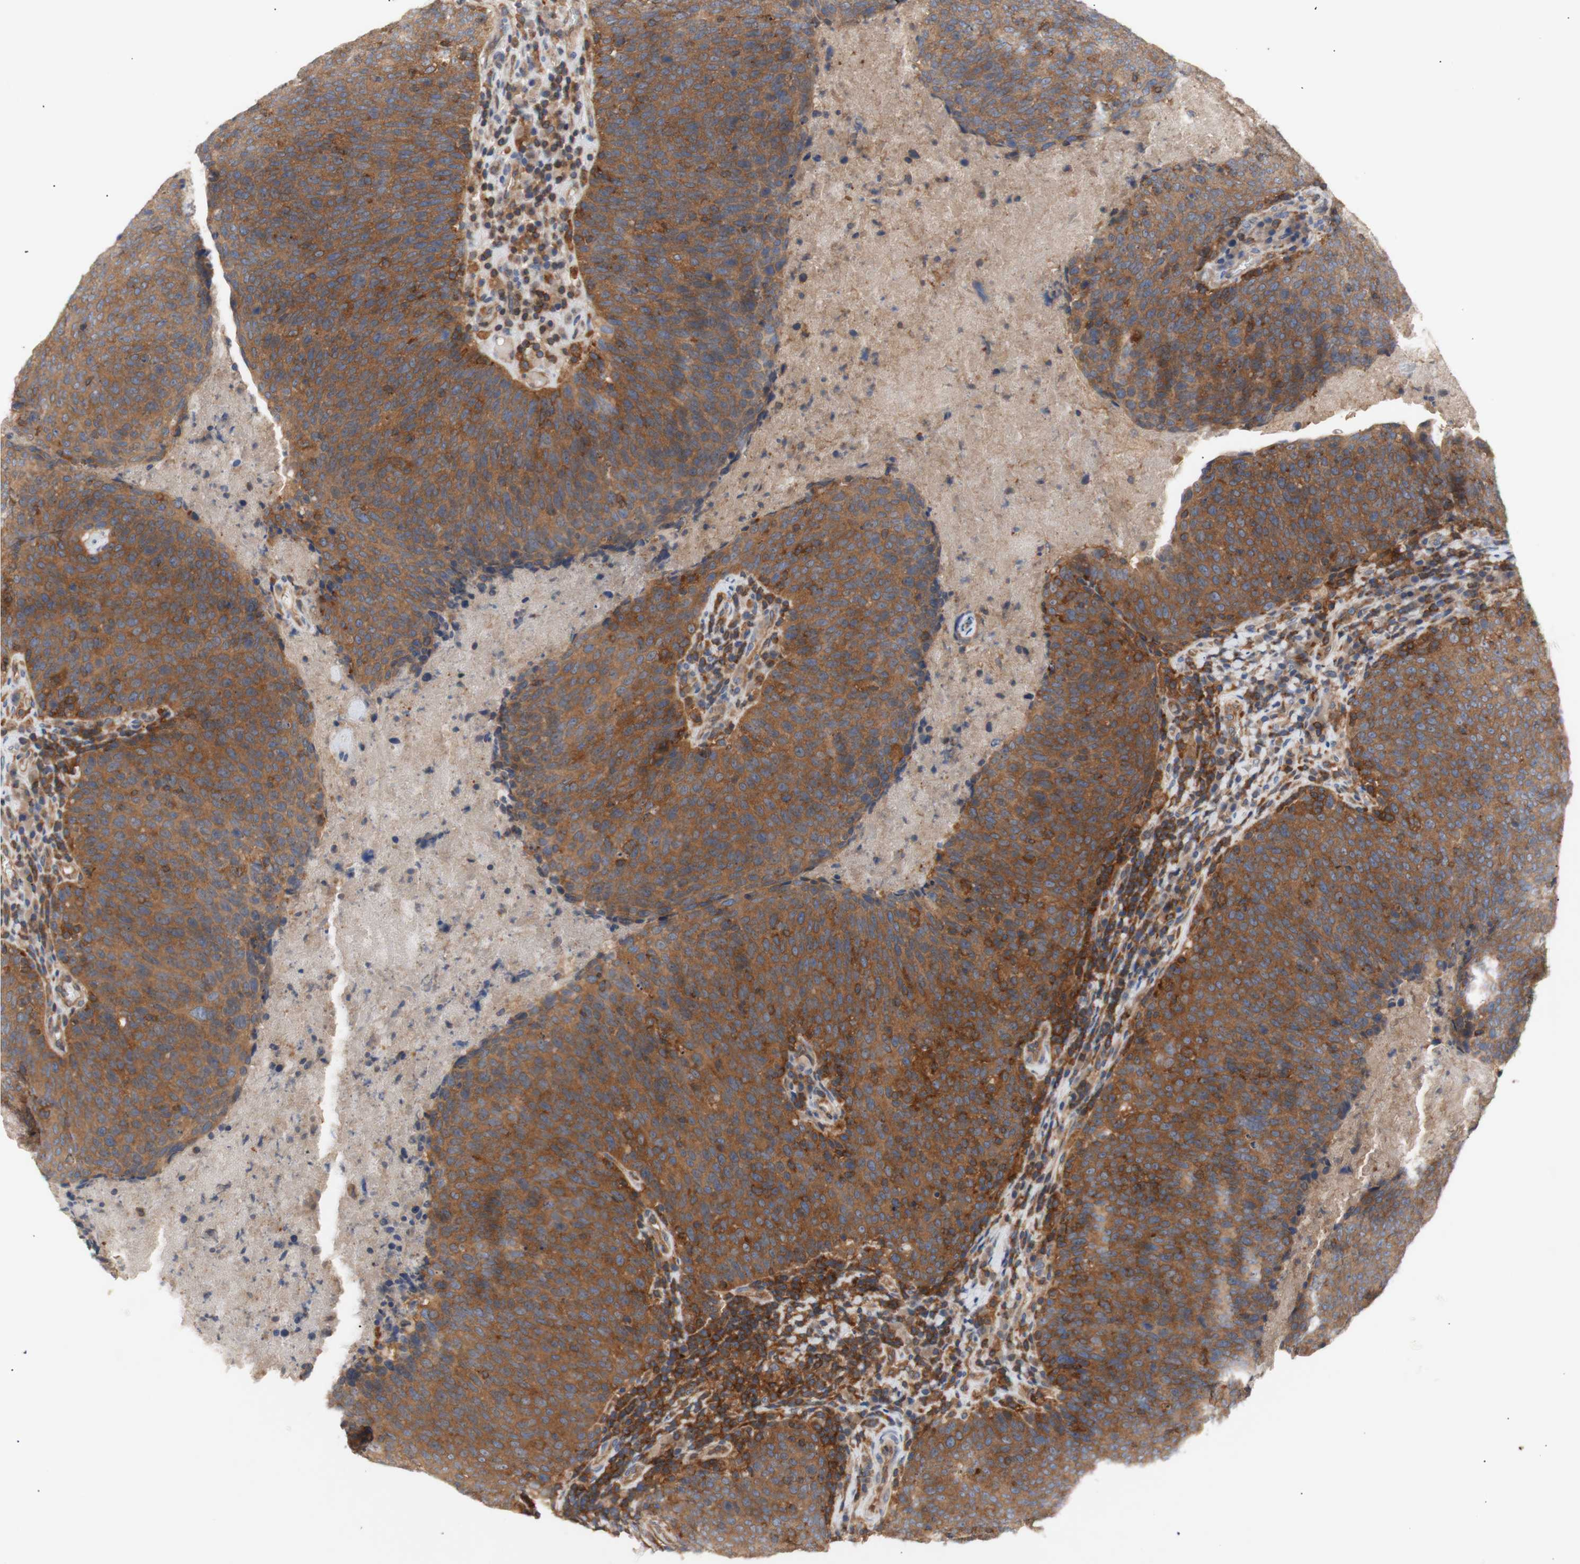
{"staining": {"intensity": "moderate", "quantity": ">75%", "location": "cytoplasmic/membranous"}, "tissue": "head and neck cancer", "cell_type": "Tumor cells", "image_type": "cancer", "snomed": [{"axis": "morphology", "description": "Squamous cell carcinoma, NOS"}, {"axis": "morphology", "description": "Squamous cell carcinoma, metastatic, NOS"}, {"axis": "topography", "description": "Lymph node"}, {"axis": "topography", "description": "Head-Neck"}], "caption": "An image showing moderate cytoplasmic/membranous positivity in approximately >75% of tumor cells in head and neck metastatic squamous cell carcinoma, as visualized by brown immunohistochemical staining.", "gene": "IKBKG", "patient": {"sex": "male", "age": 62}}